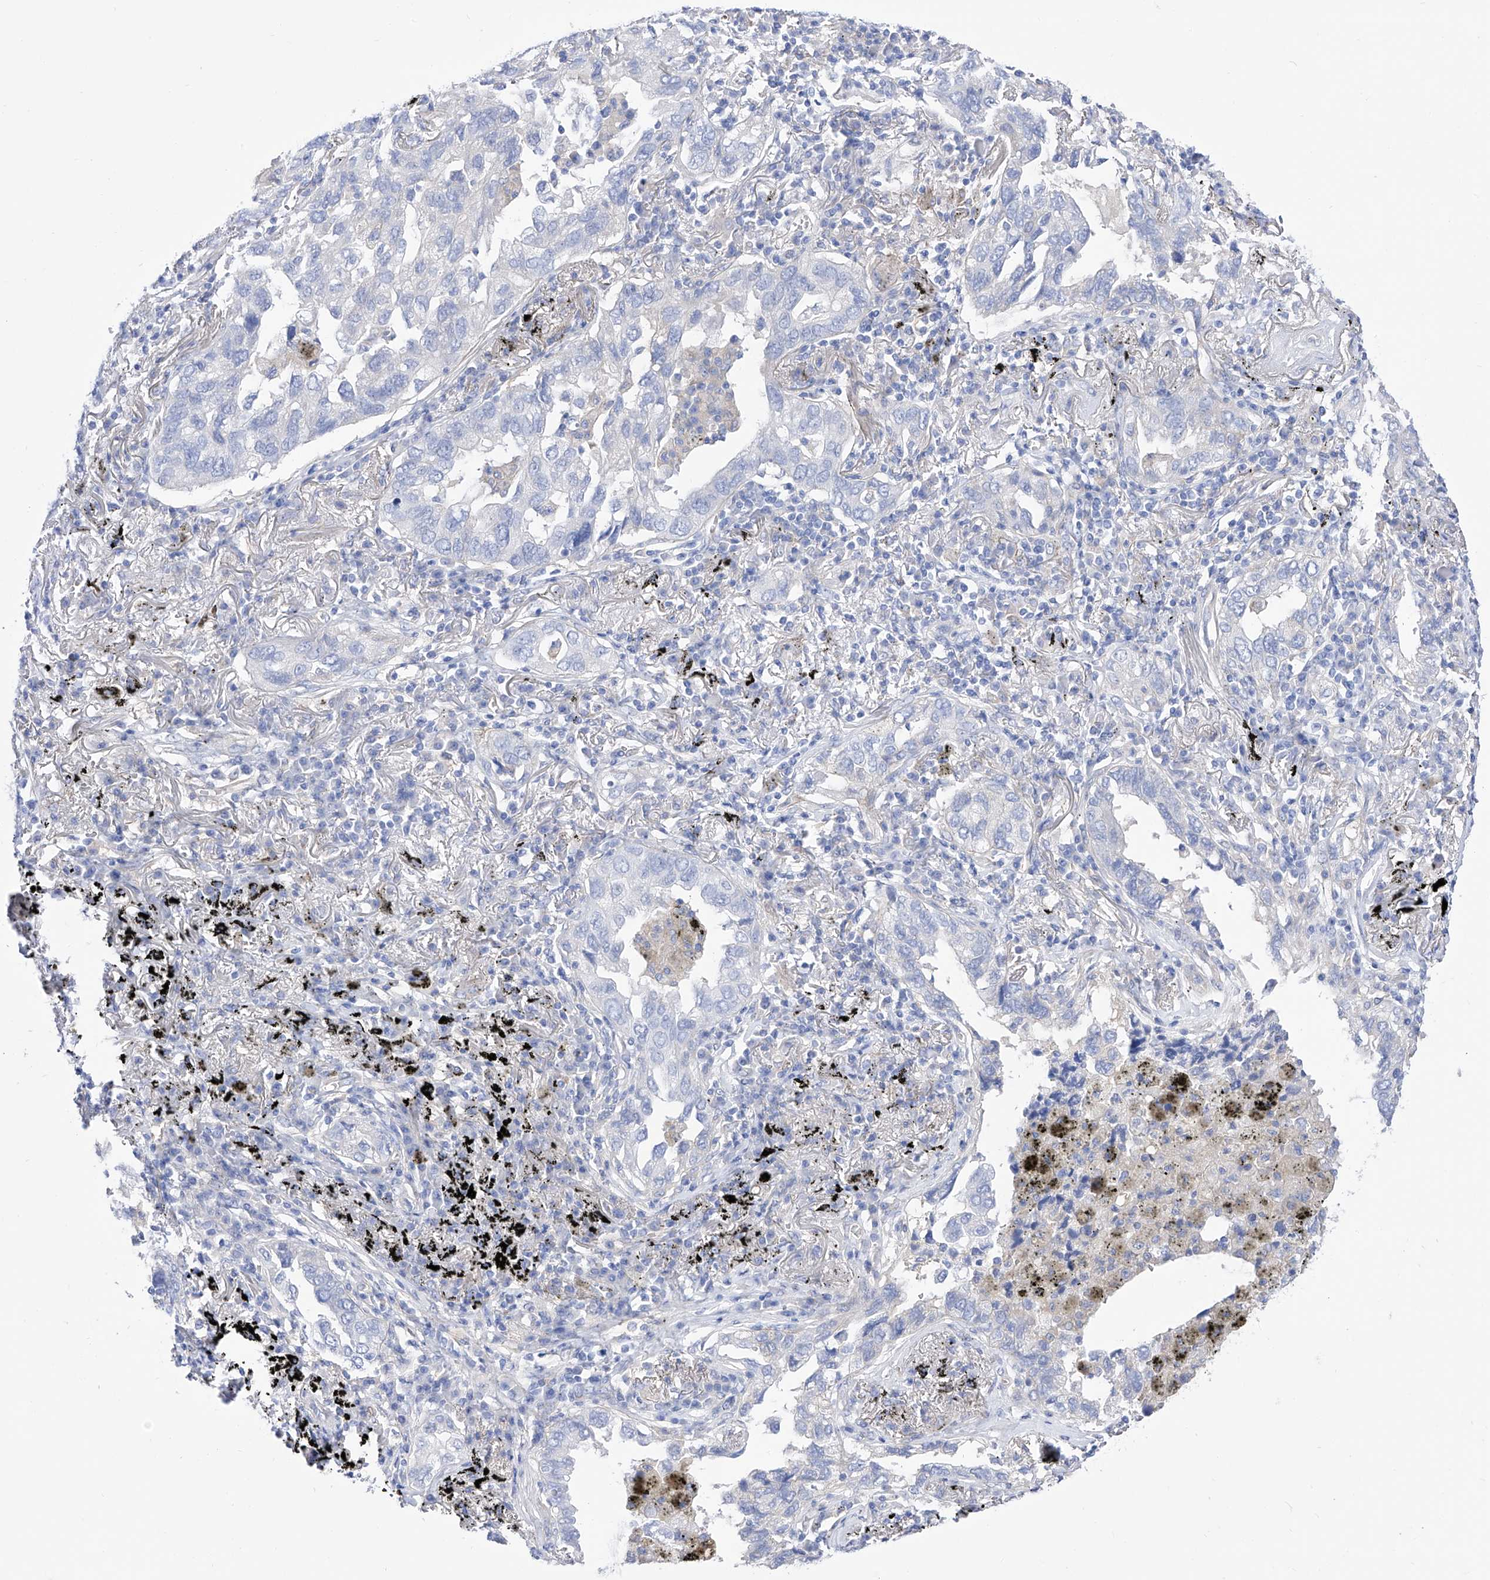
{"staining": {"intensity": "negative", "quantity": "none", "location": "none"}, "tissue": "lung cancer", "cell_type": "Tumor cells", "image_type": "cancer", "snomed": [{"axis": "morphology", "description": "Adenocarcinoma, NOS"}, {"axis": "topography", "description": "Lung"}], "caption": "An image of lung cancer stained for a protein reveals no brown staining in tumor cells.", "gene": "ZNF653", "patient": {"sex": "male", "age": 65}}